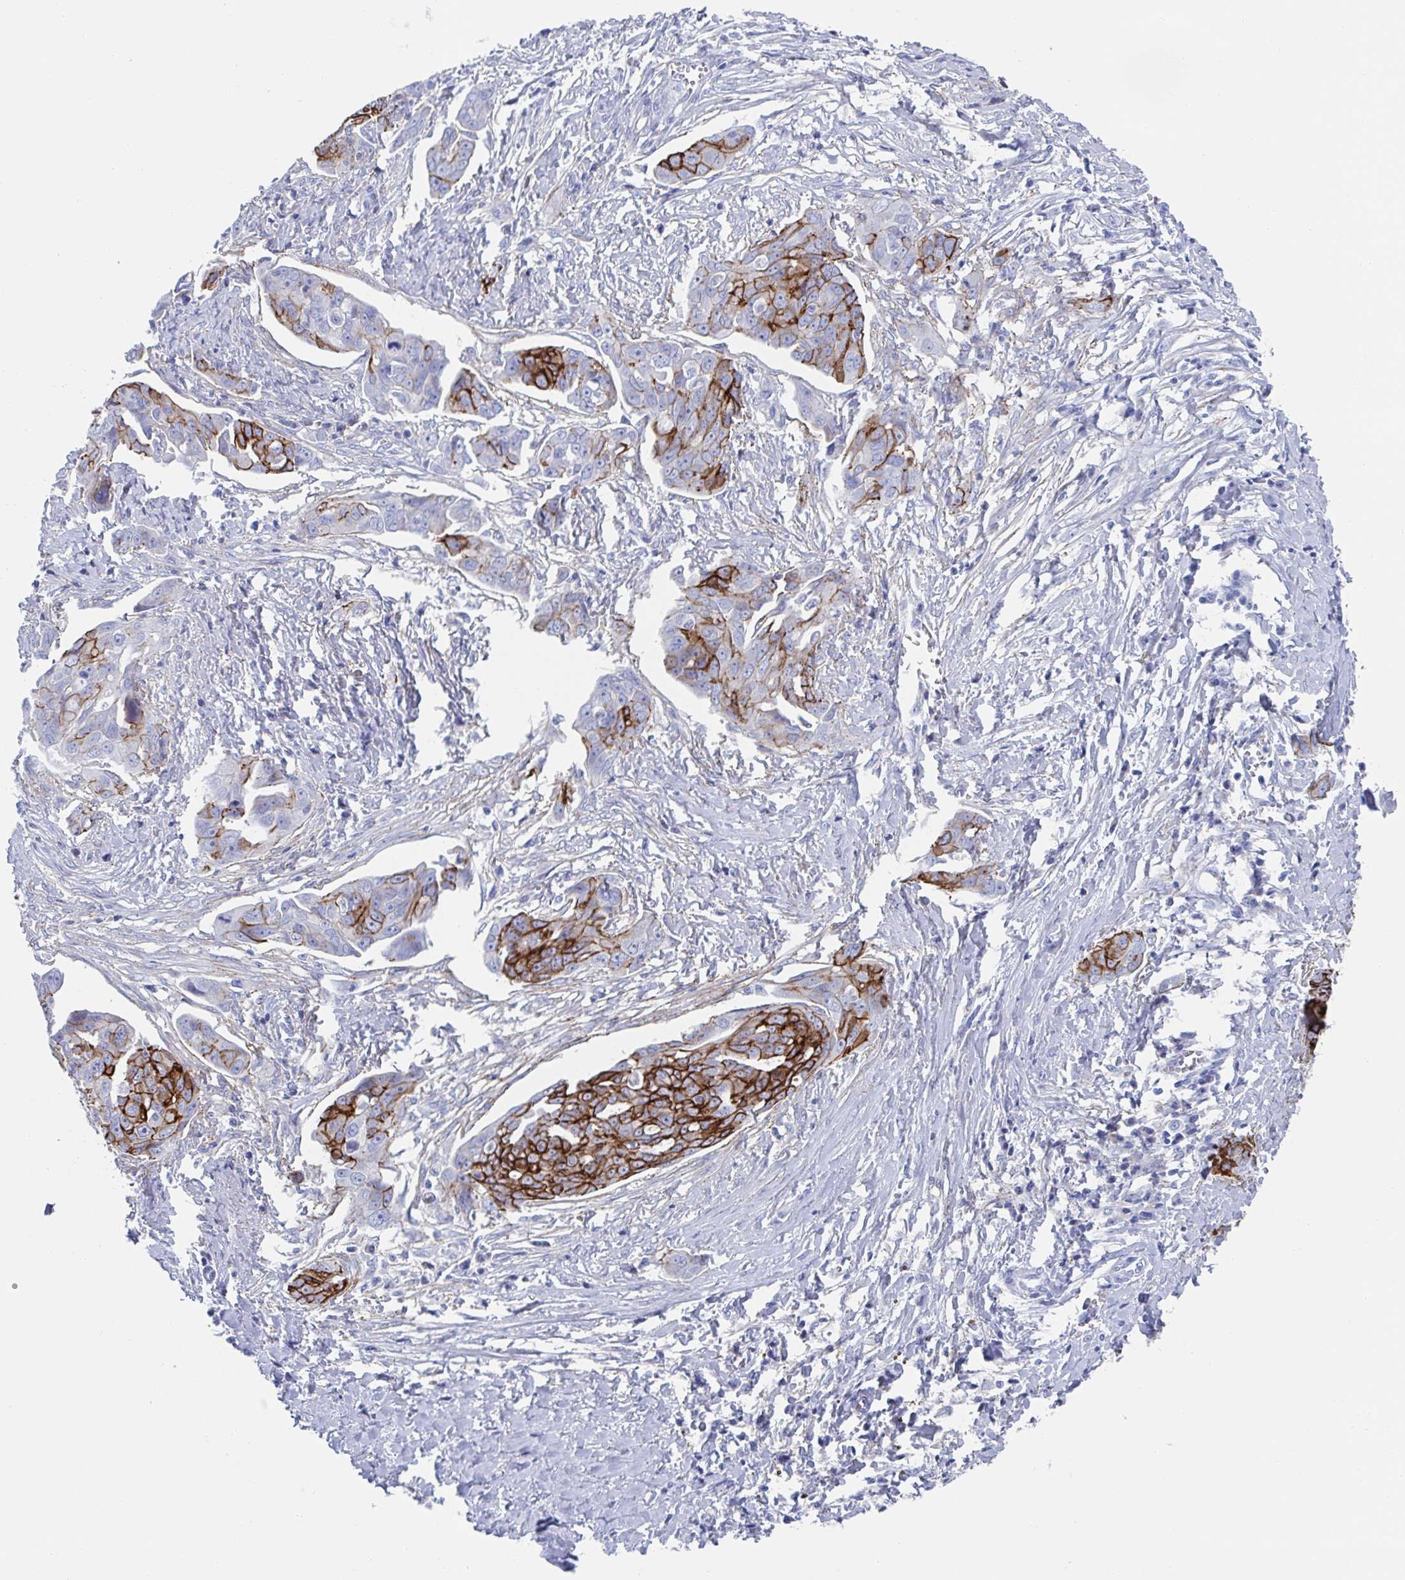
{"staining": {"intensity": "strong", "quantity": "<25%", "location": "cytoplasmic/membranous"}, "tissue": "ovarian cancer", "cell_type": "Tumor cells", "image_type": "cancer", "snomed": [{"axis": "morphology", "description": "Carcinoma, endometroid"}, {"axis": "topography", "description": "Ovary"}], "caption": "Immunohistochemical staining of ovarian cancer (endometroid carcinoma) demonstrates medium levels of strong cytoplasmic/membranous expression in approximately <25% of tumor cells. (DAB (3,3'-diaminobenzidine) IHC with brightfield microscopy, high magnification).", "gene": "CDH2", "patient": {"sex": "female", "age": 70}}